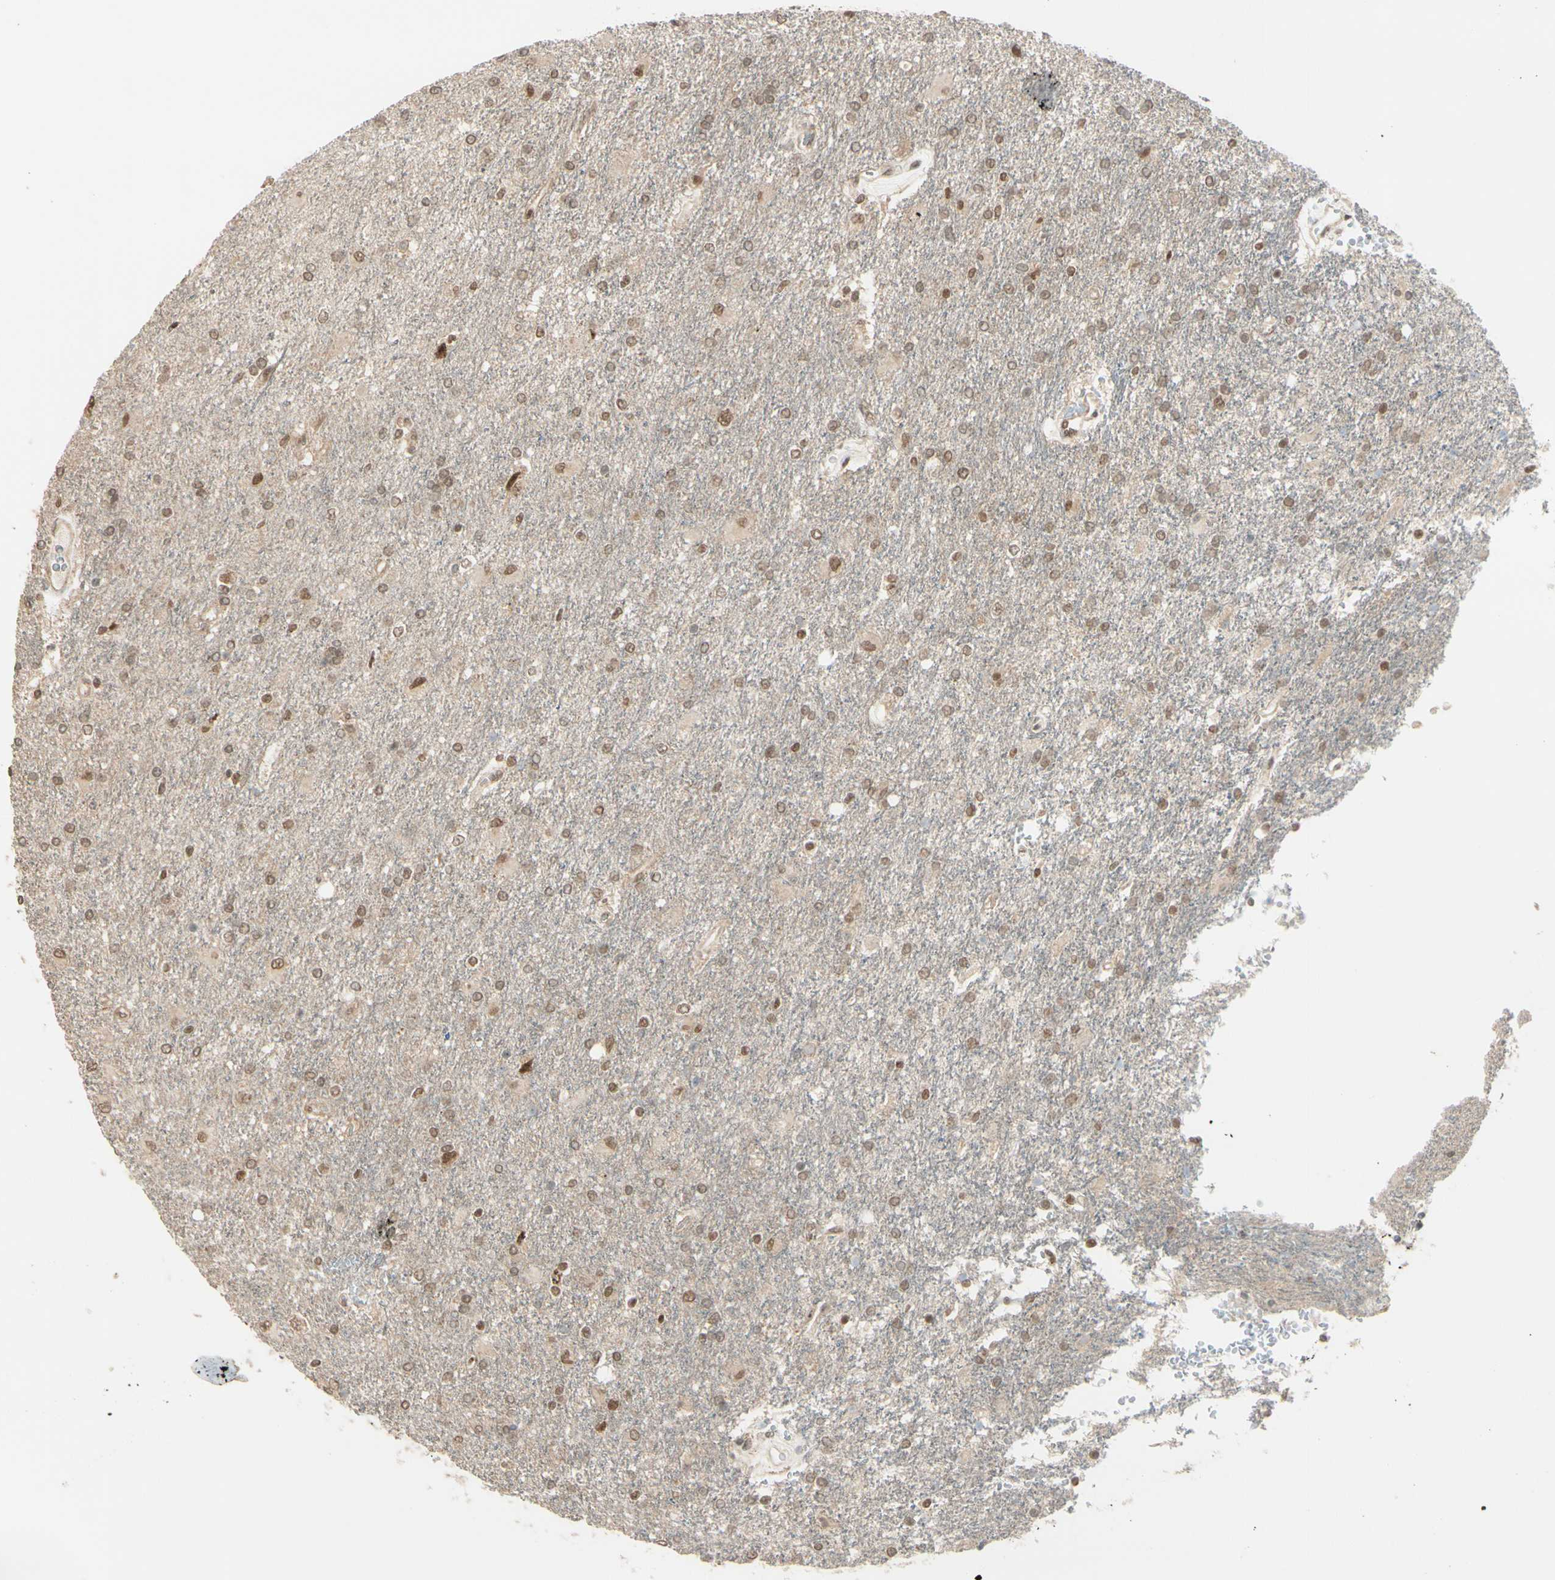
{"staining": {"intensity": "weak", "quantity": ">75%", "location": "nuclear"}, "tissue": "glioma", "cell_type": "Tumor cells", "image_type": "cancer", "snomed": [{"axis": "morphology", "description": "Glioma, malignant, High grade"}, {"axis": "topography", "description": "Brain"}], "caption": "A high-resolution photomicrograph shows immunohistochemistry (IHC) staining of high-grade glioma (malignant), which demonstrates weak nuclear staining in about >75% of tumor cells.", "gene": "BRMS1", "patient": {"sex": "male", "age": 71}}